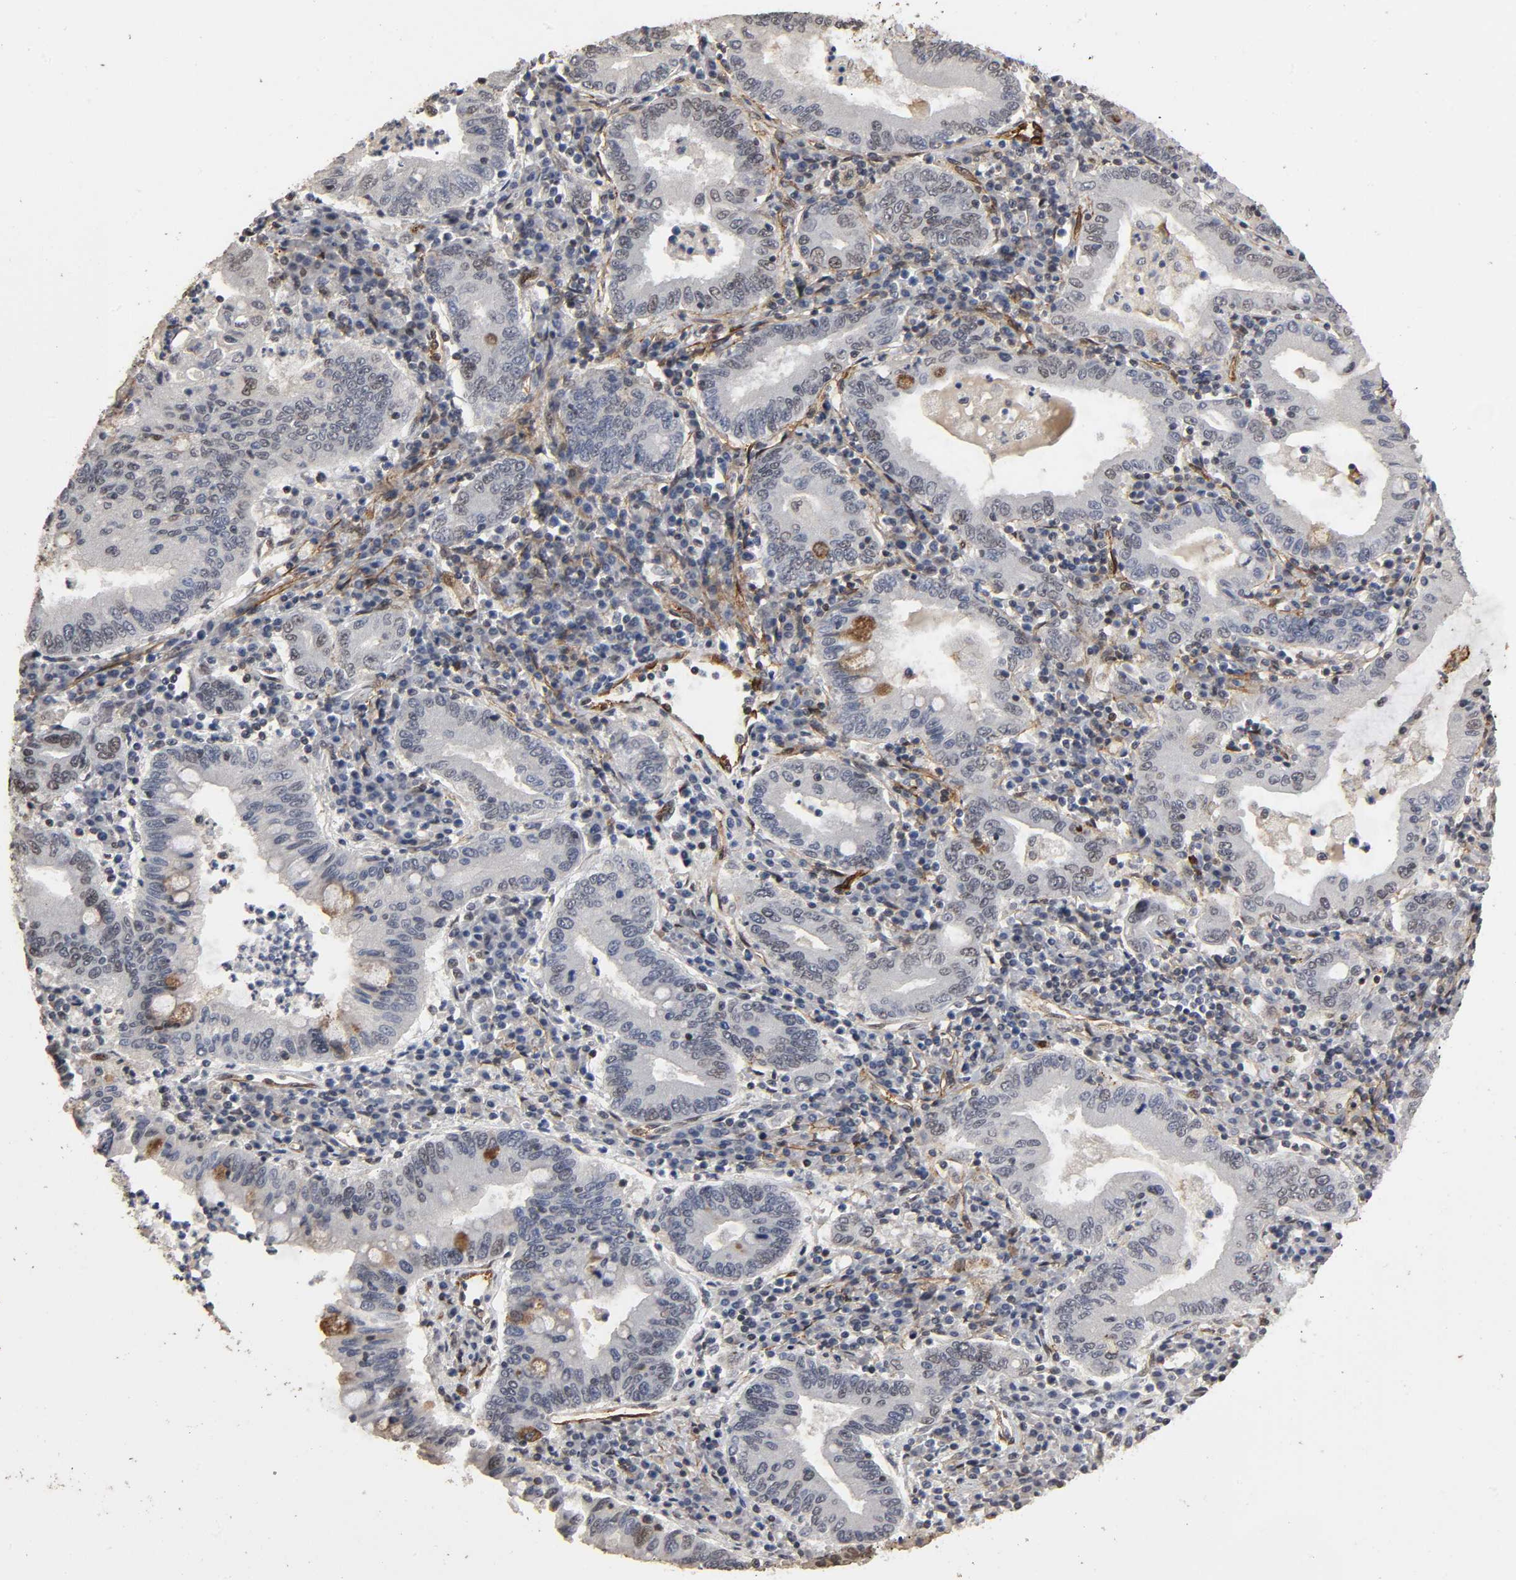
{"staining": {"intensity": "weak", "quantity": "25%-75%", "location": "cytoplasmic/membranous,nuclear"}, "tissue": "stomach cancer", "cell_type": "Tumor cells", "image_type": "cancer", "snomed": [{"axis": "morphology", "description": "Normal tissue, NOS"}, {"axis": "morphology", "description": "Adenocarcinoma, NOS"}, {"axis": "topography", "description": "Esophagus"}, {"axis": "topography", "description": "Stomach, upper"}, {"axis": "topography", "description": "Peripheral nerve tissue"}], "caption": "DAB immunohistochemical staining of human stomach cancer displays weak cytoplasmic/membranous and nuclear protein staining in about 25%-75% of tumor cells.", "gene": "AHNAK2", "patient": {"sex": "male", "age": 62}}